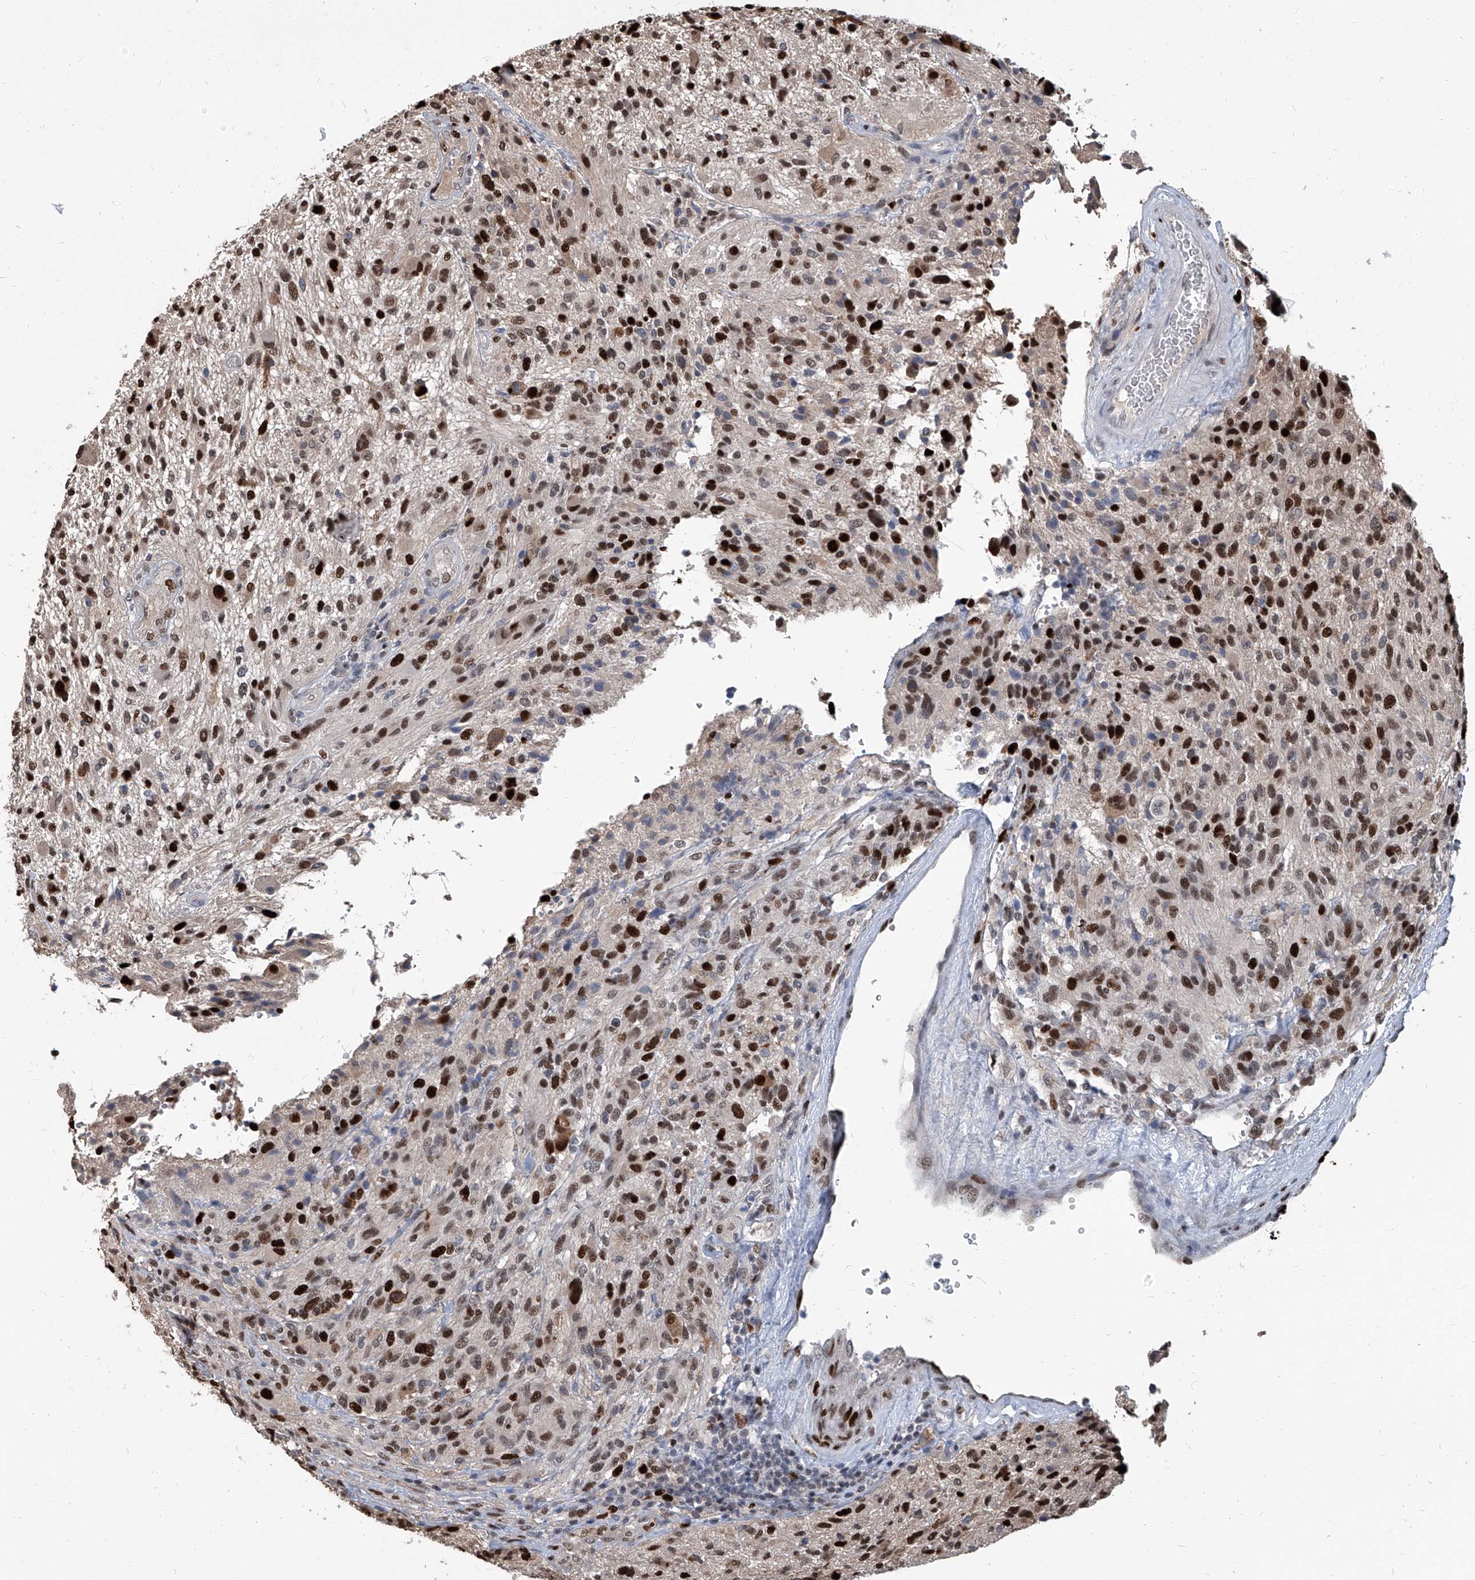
{"staining": {"intensity": "strong", "quantity": ">75%", "location": "nuclear"}, "tissue": "glioma", "cell_type": "Tumor cells", "image_type": "cancer", "snomed": [{"axis": "morphology", "description": "Glioma, malignant, High grade"}, {"axis": "topography", "description": "Brain"}], "caption": "Immunohistochemical staining of human malignant glioma (high-grade) shows strong nuclear protein positivity in approximately >75% of tumor cells. (DAB (3,3'-diaminobenzidine) = brown stain, brightfield microscopy at high magnification).", "gene": "PCNA", "patient": {"sex": "male", "age": 47}}